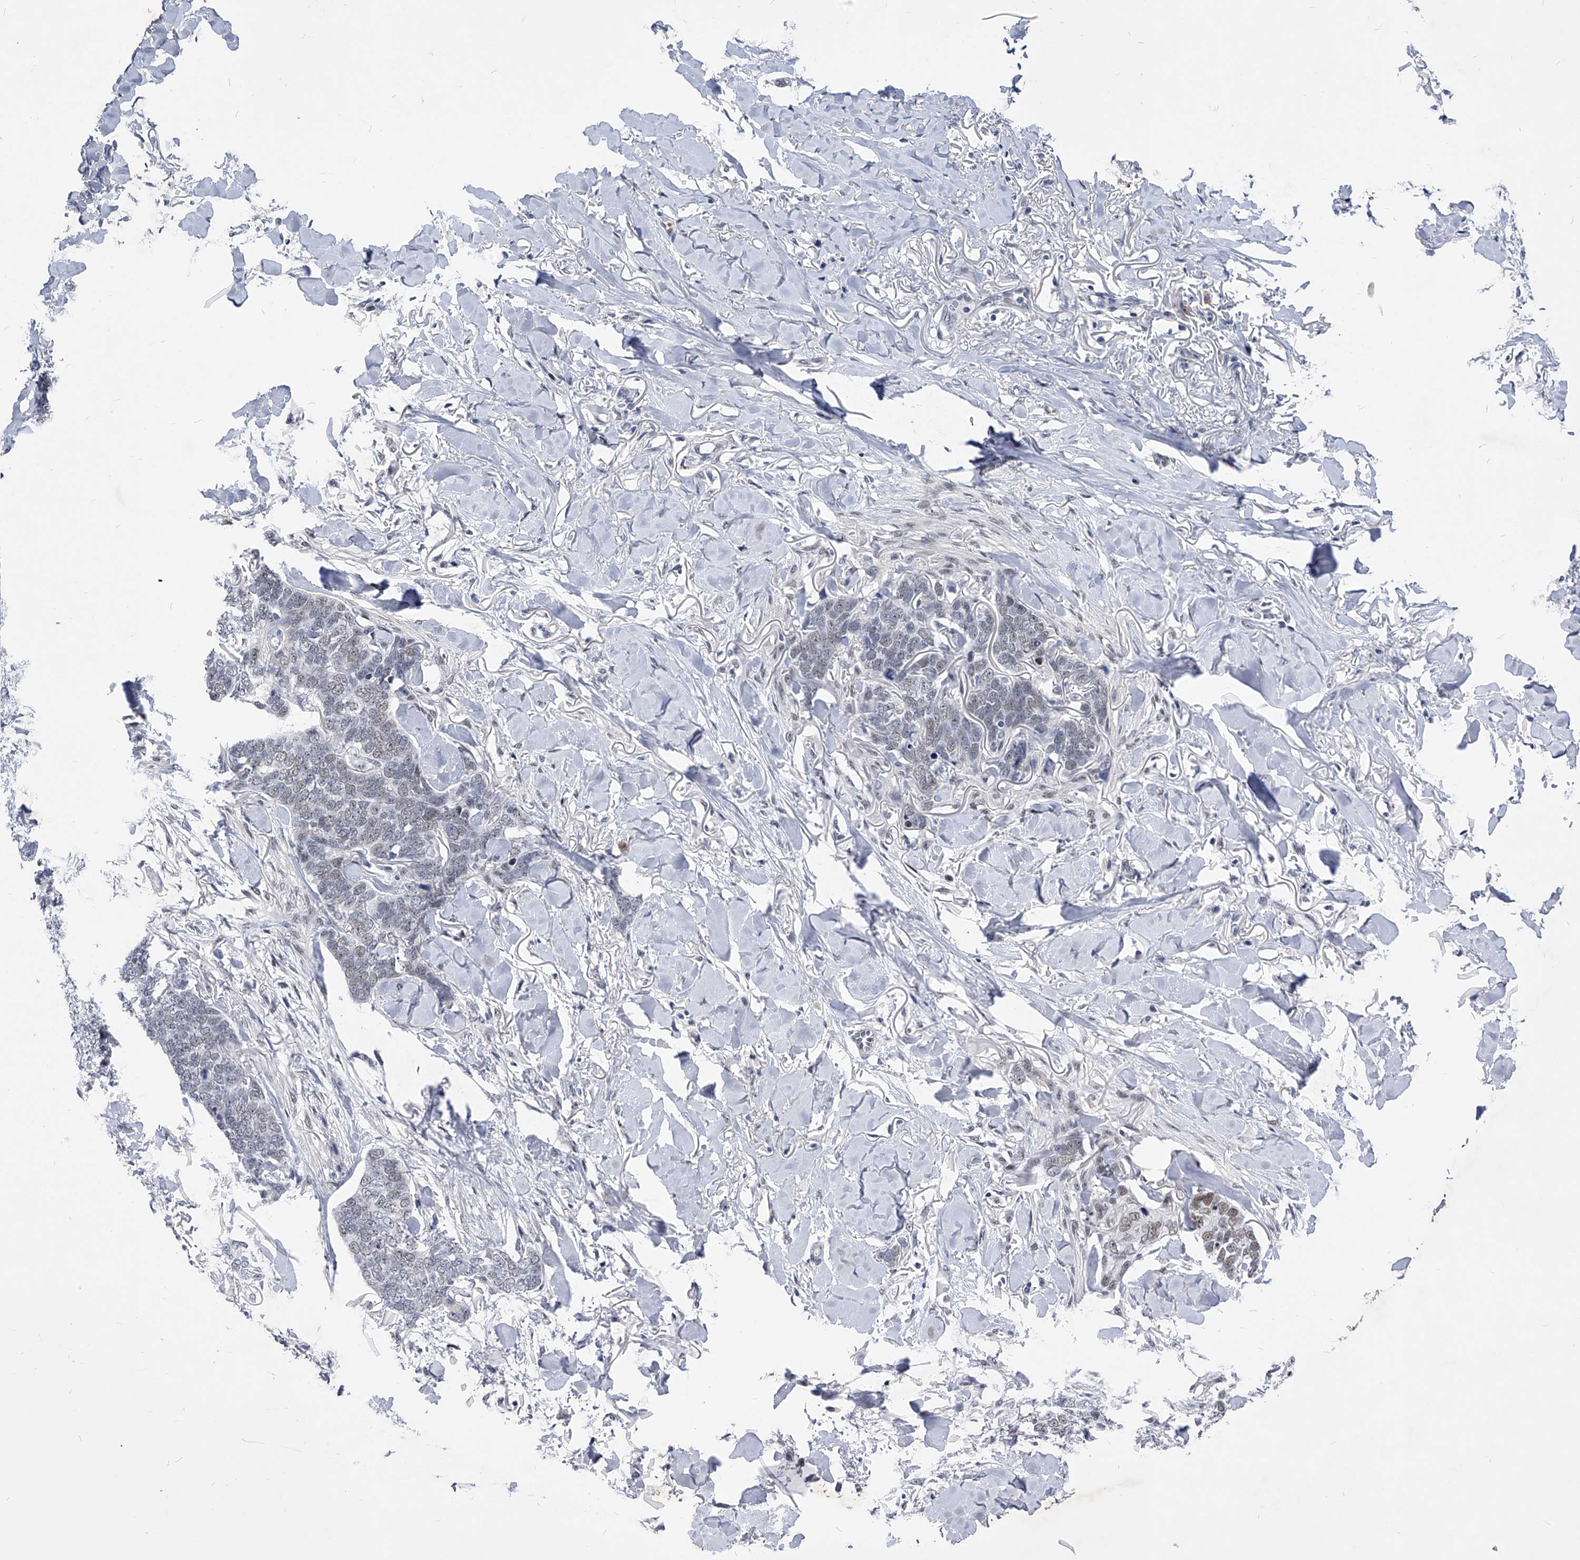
{"staining": {"intensity": "weak", "quantity": "25%-75%", "location": "nuclear"}, "tissue": "skin cancer", "cell_type": "Tumor cells", "image_type": "cancer", "snomed": [{"axis": "morphology", "description": "Normal tissue, NOS"}, {"axis": "morphology", "description": "Basal cell carcinoma"}, {"axis": "topography", "description": "Skin"}], "caption": "Immunohistochemical staining of skin cancer shows low levels of weak nuclear protein staining in about 25%-75% of tumor cells.", "gene": "TESK2", "patient": {"sex": "male", "age": 77}}